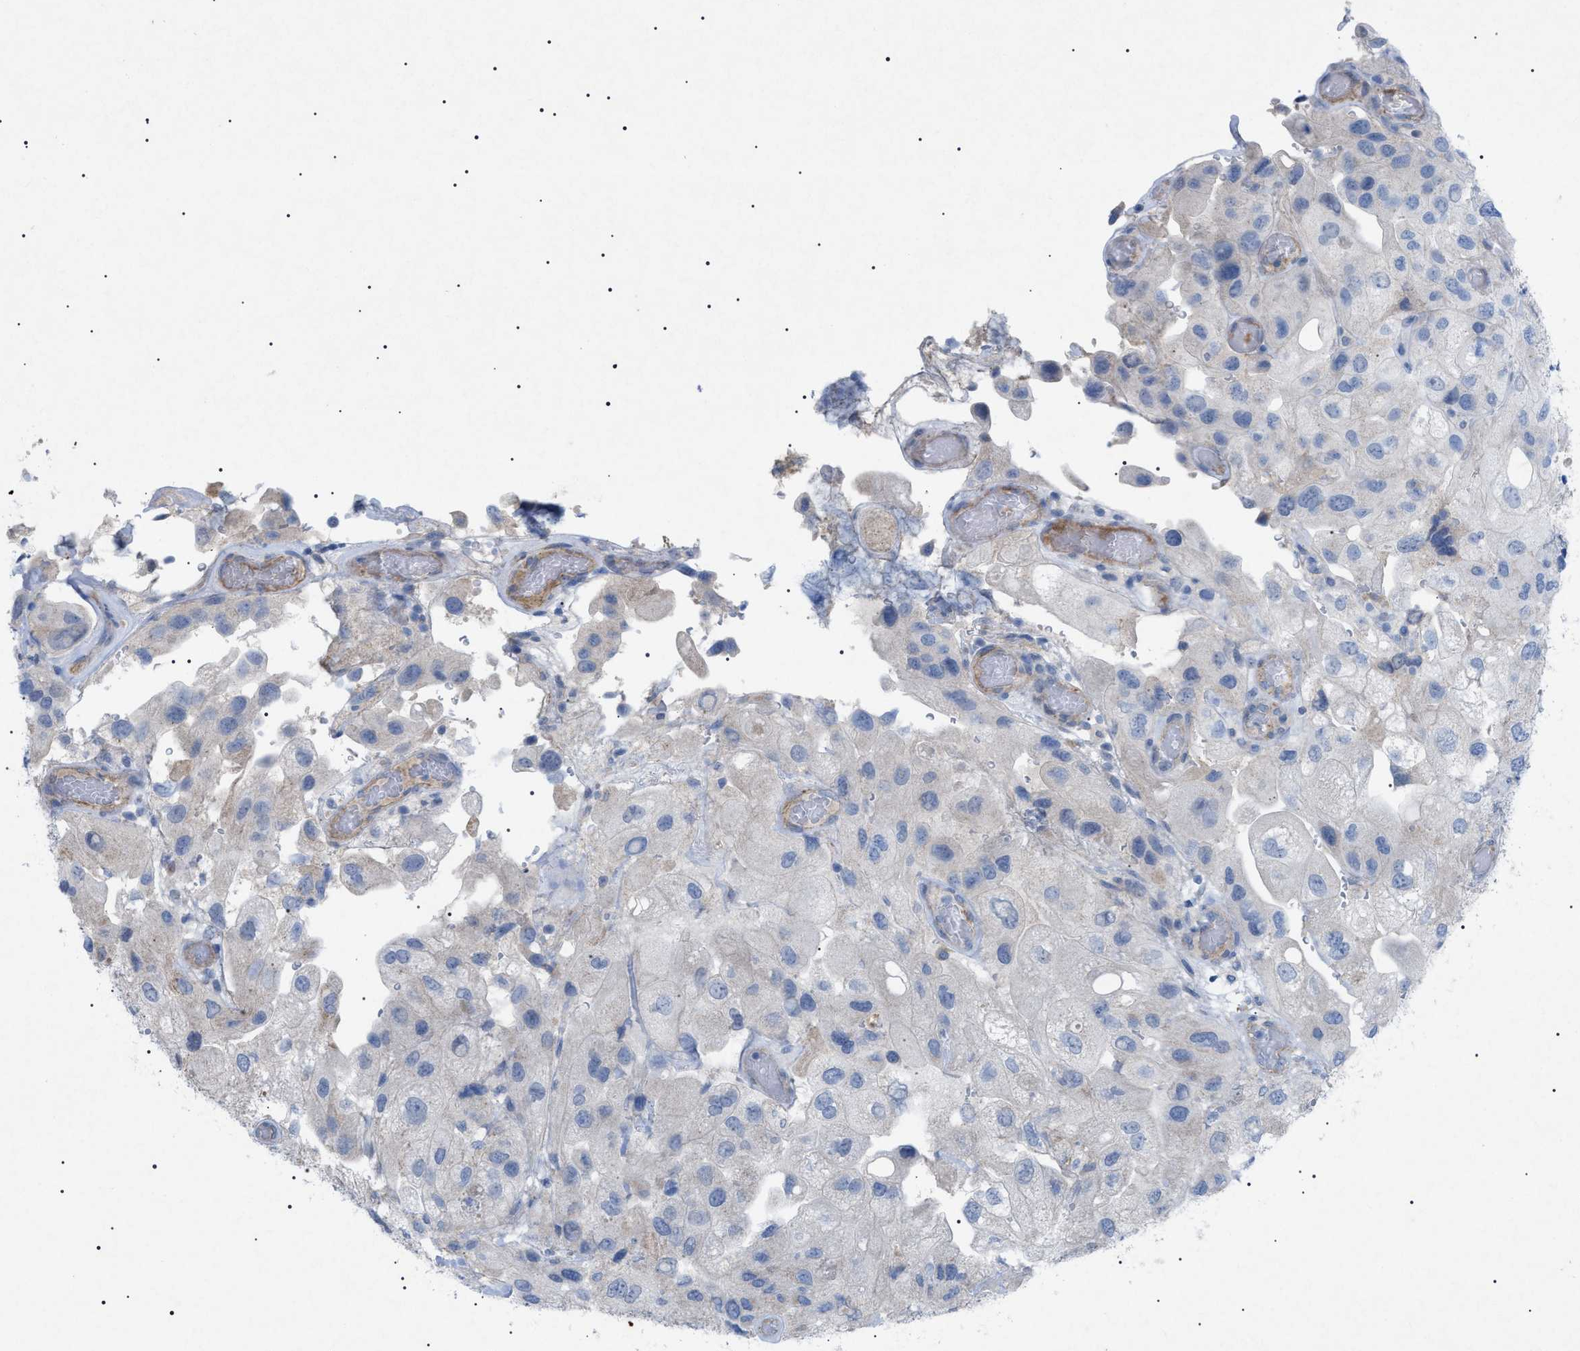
{"staining": {"intensity": "negative", "quantity": "none", "location": "none"}, "tissue": "urothelial cancer", "cell_type": "Tumor cells", "image_type": "cancer", "snomed": [{"axis": "morphology", "description": "Urothelial carcinoma, High grade"}, {"axis": "topography", "description": "Urinary bladder"}], "caption": "High power microscopy image of an IHC photomicrograph of urothelial cancer, revealing no significant staining in tumor cells.", "gene": "ADAMTS1", "patient": {"sex": "female", "age": 64}}